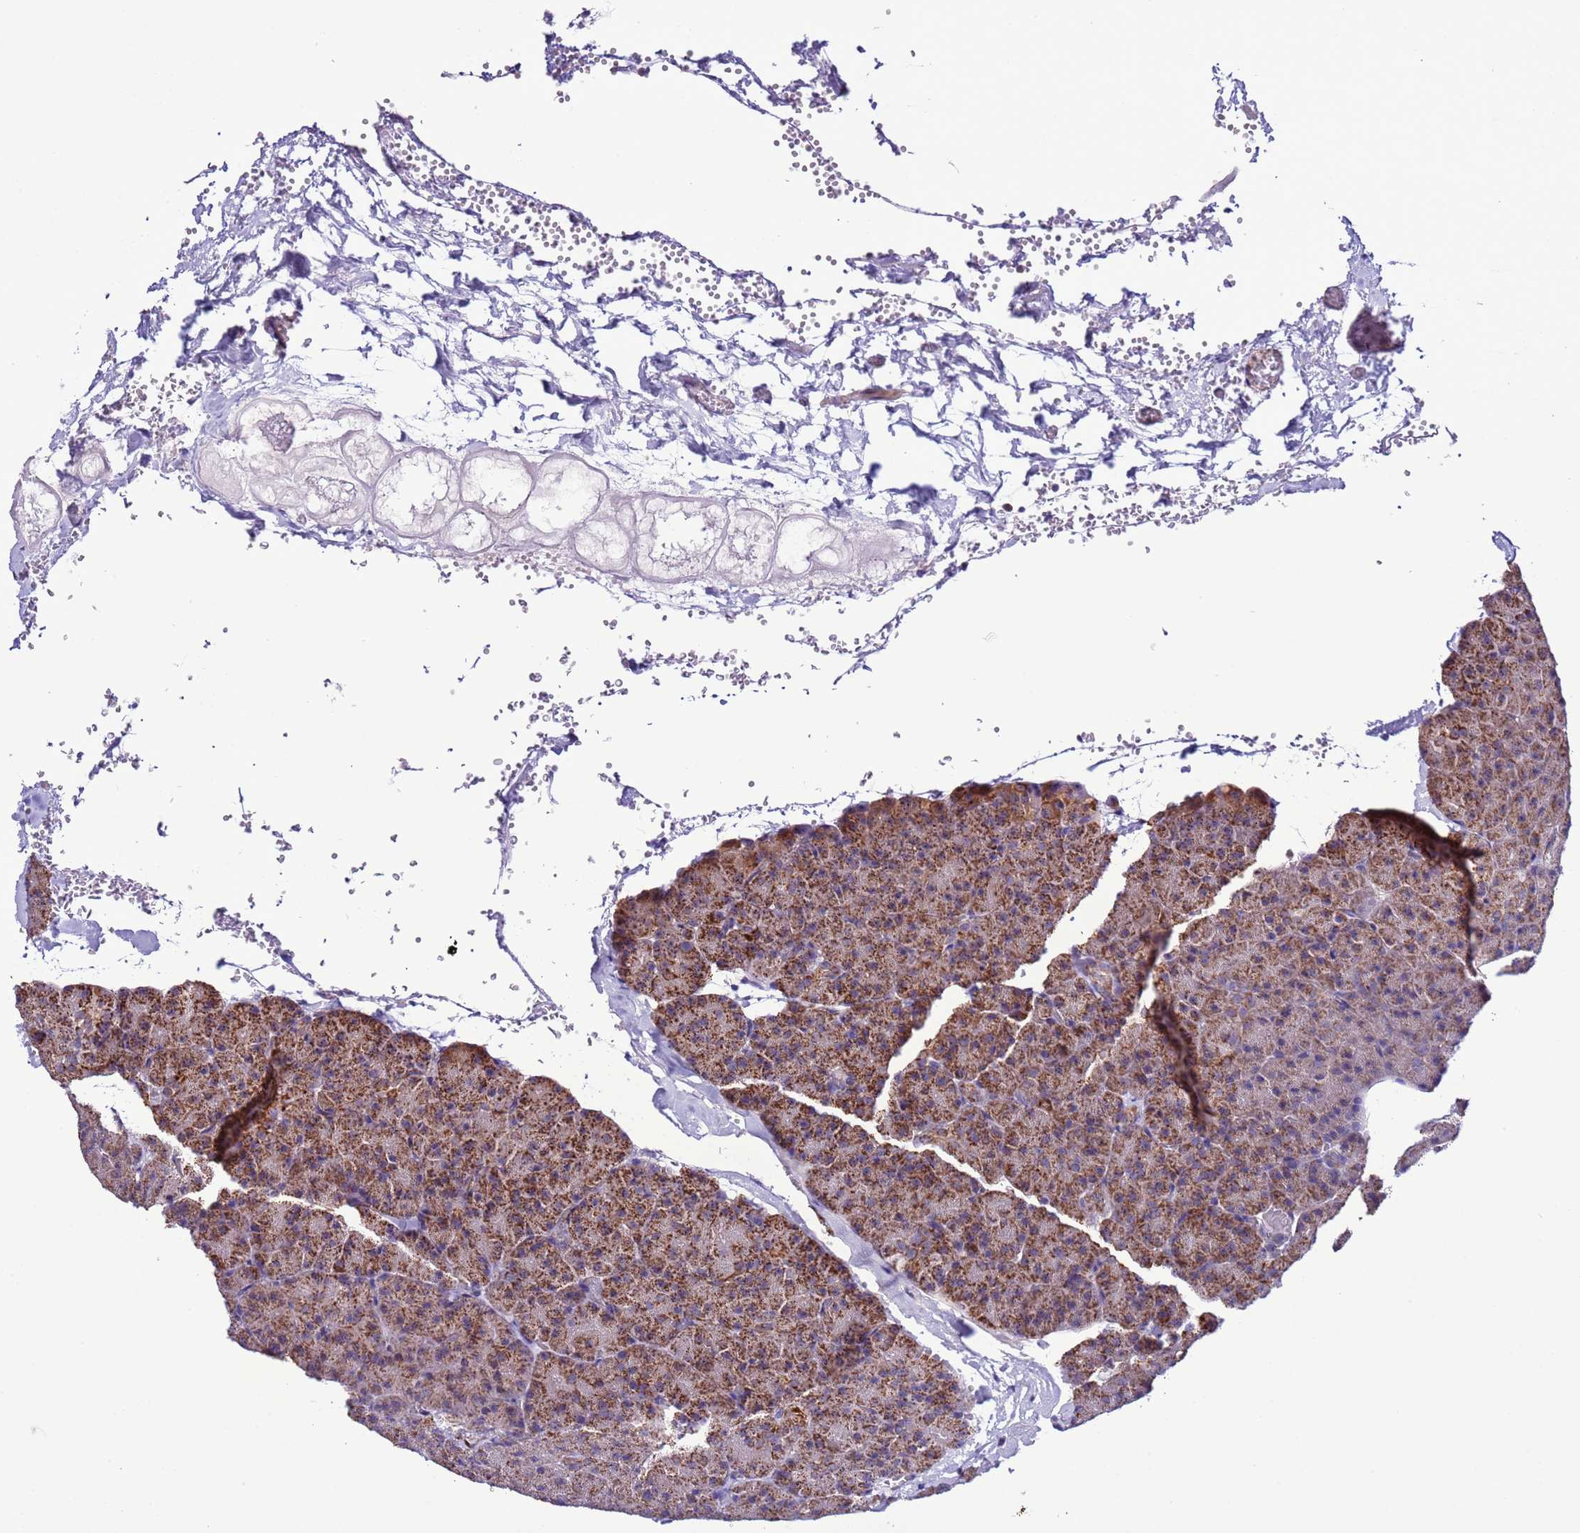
{"staining": {"intensity": "moderate", "quantity": ">75%", "location": "cytoplasmic/membranous"}, "tissue": "pancreas", "cell_type": "Exocrine glandular cells", "image_type": "normal", "snomed": [{"axis": "morphology", "description": "Normal tissue, NOS"}, {"axis": "morphology", "description": "Carcinoid, malignant, NOS"}, {"axis": "topography", "description": "Pancreas"}], "caption": "The image exhibits staining of unremarkable pancreas, revealing moderate cytoplasmic/membranous protein expression (brown color) within exocrine glandular cells. The protein is stained brown, and the nuclei are stained in blue (DAB IHC with brightfield microscopy, high magnification).", "gene": "UEVLD", "patient": {"sex": "female", "age": 35}}